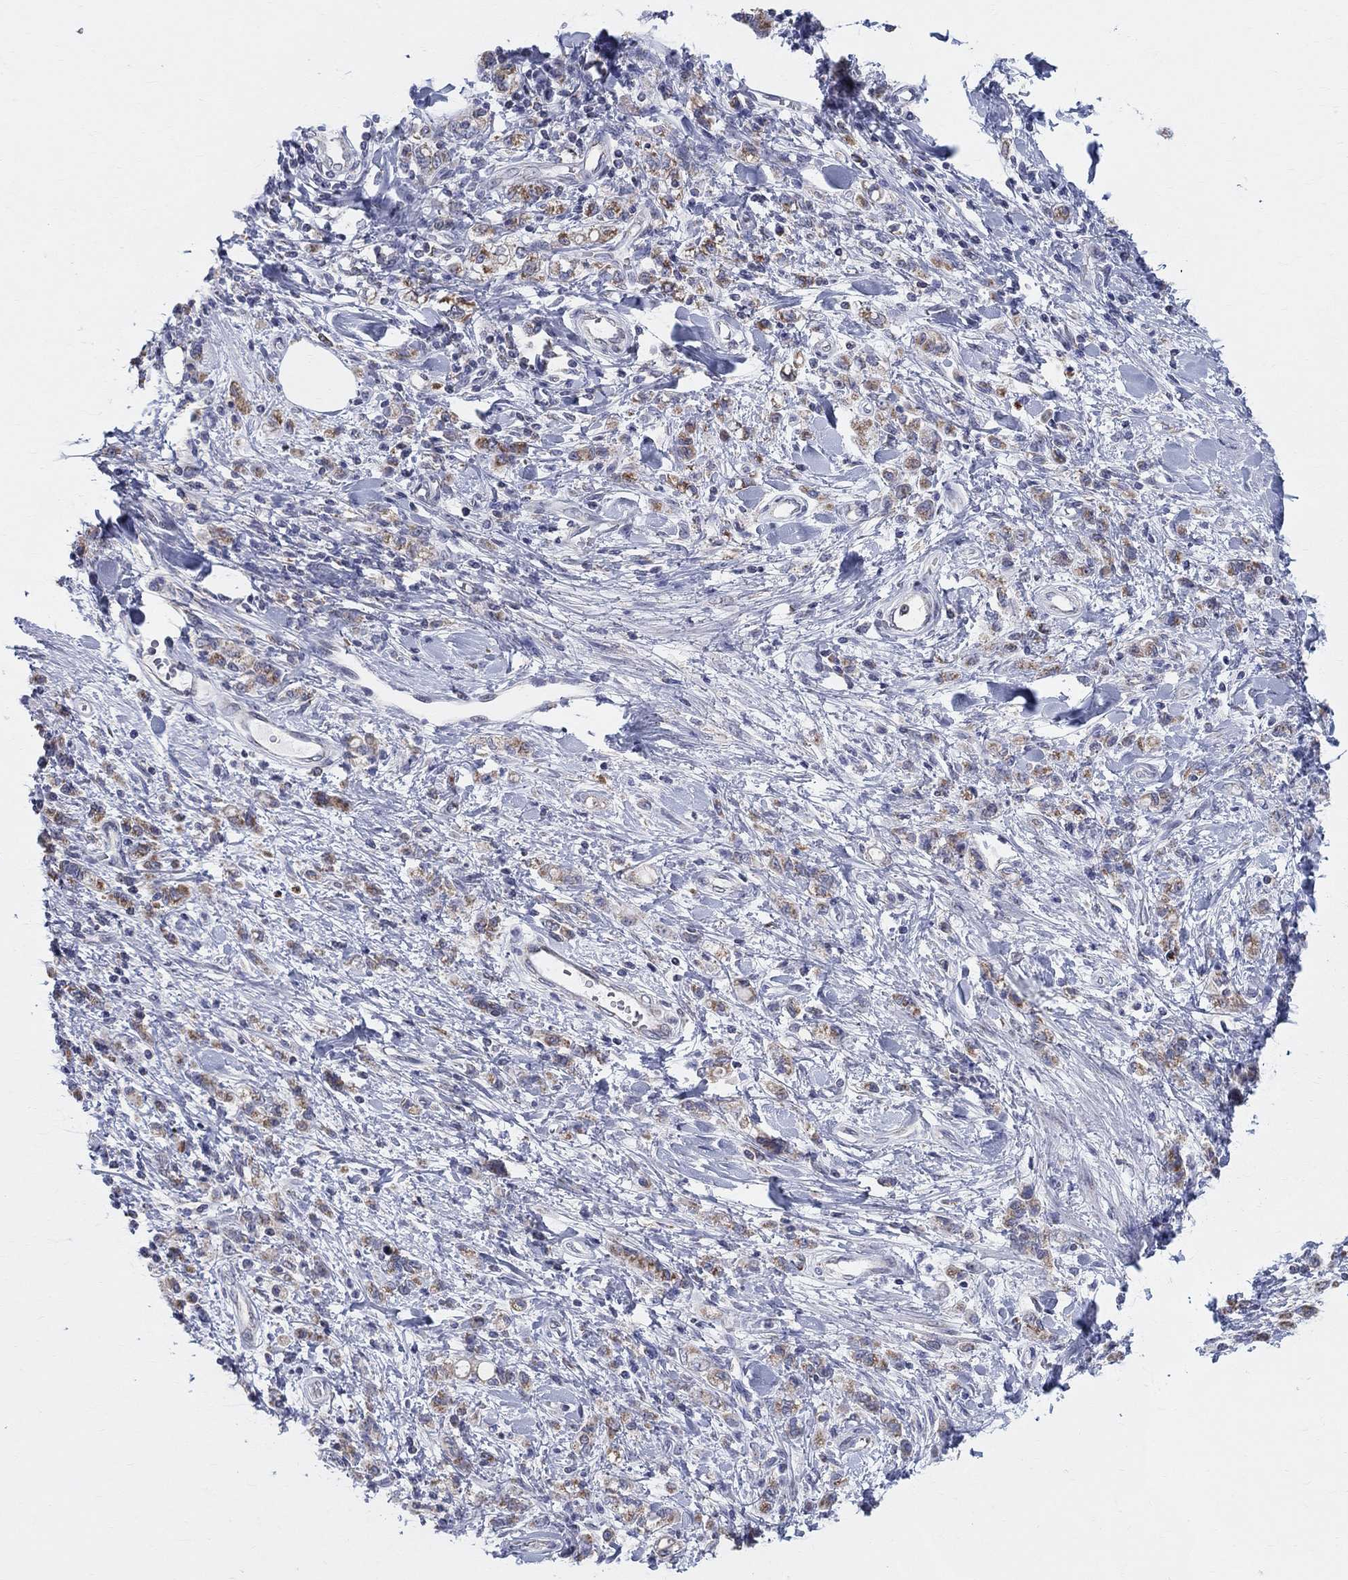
{"staining": {"intensity": "moderate", "quantity": "25%-75%", "location": "cytoplasmic/membranous"}, "tissue": "stomach cancer", "cell_type": "Tumor cells", "image_type": "cancer", "snomed": [{"axis": "morphology", "description": "Adenocarcinoma, NOS"}, {"axis": "topography", "description": "Stomach"}], "caption": "Immunohistochemistry of stomach adenocarcinoma displays medium levels of moderate cytoplasmic/membranous staining in about 25%-75% of tumor cells.", "gene": "KISS1R", "patient": {"sex": "male", "age": 77}}